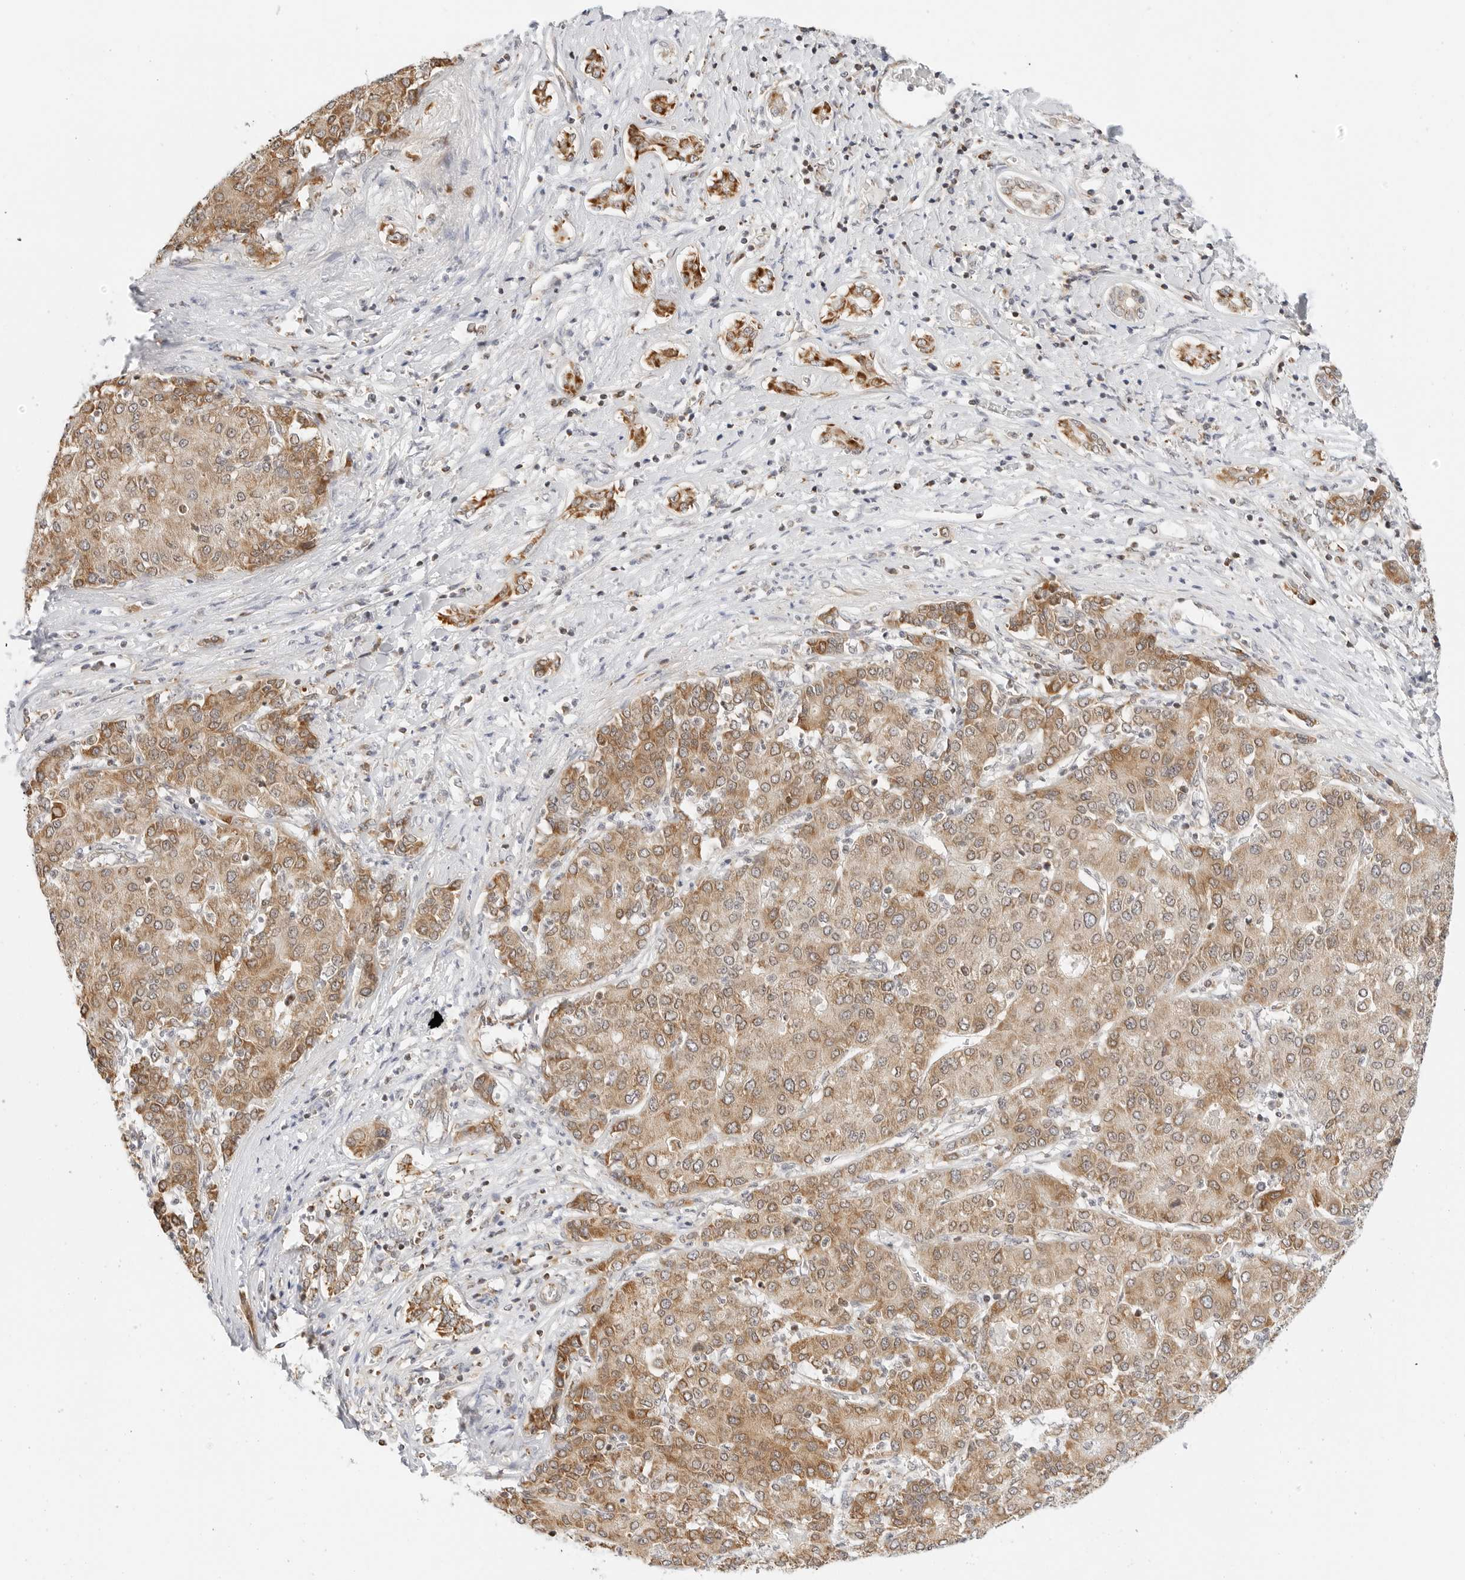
{"staining": {"intensity": "moderate", "quantity": ">75%", "location": "cytoplasmic/membranous"}, "tissue": "liver cancer", "cell_type": "Tumor cells", "image_type": "cancer", "snomed": [{"axis": "morphology", "description": "Carcinoma, Hepatocellular, NOS"}, {"axis": "topography", "description": "Liver"}], "caption": "Protein expression analysis of human liver cancer (hepatocellular carcinoma) reveals moderate cytoplasmic/membranous expression in approximately >75% of tumor cells.", "gene": "GORAB", "patient": {"sex": "male", "age": 65}}